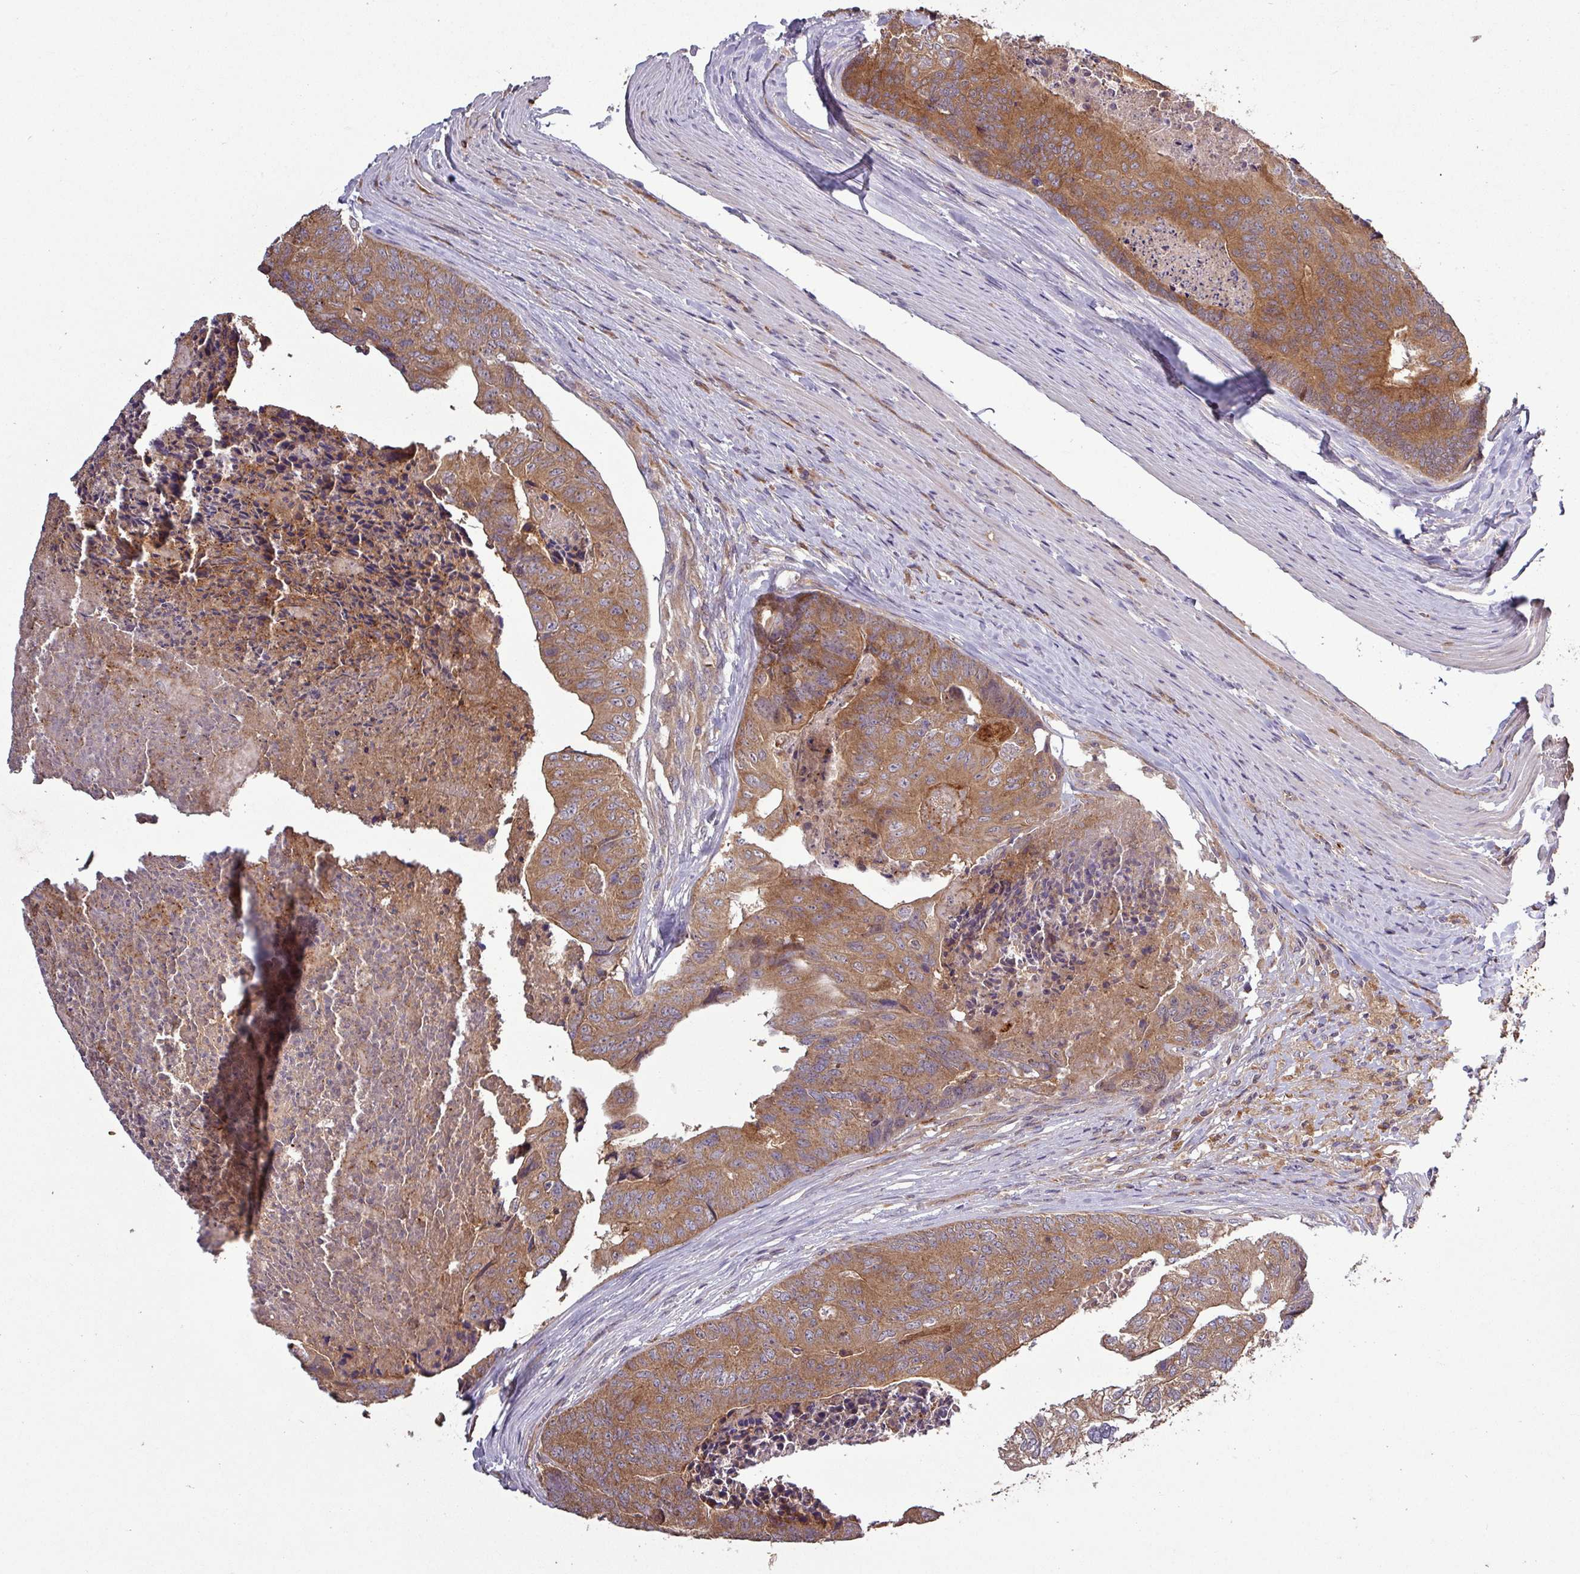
{"staining": {"intensity": "moderate", "quantity": ">75%", "location": "cytoplasmic/membranous"}, "tissue": "colorectal cancer", "cell_type": "Tumor cells", "image_type": "cancer", "snomed": [{"axis": "morphology", "description": "Adenocarcinoma, NOS"}, {"axis": "topography", "description": "Colon"}], "caption": "Colorectal cancer (adenocarcinoma) stained with a brown dye shows moderate cytoplasmic/membranous positive staining in about >75% of tumor cells.", "gene": "SIRPB2", "patient": {"sex": "female", "age": 67}}